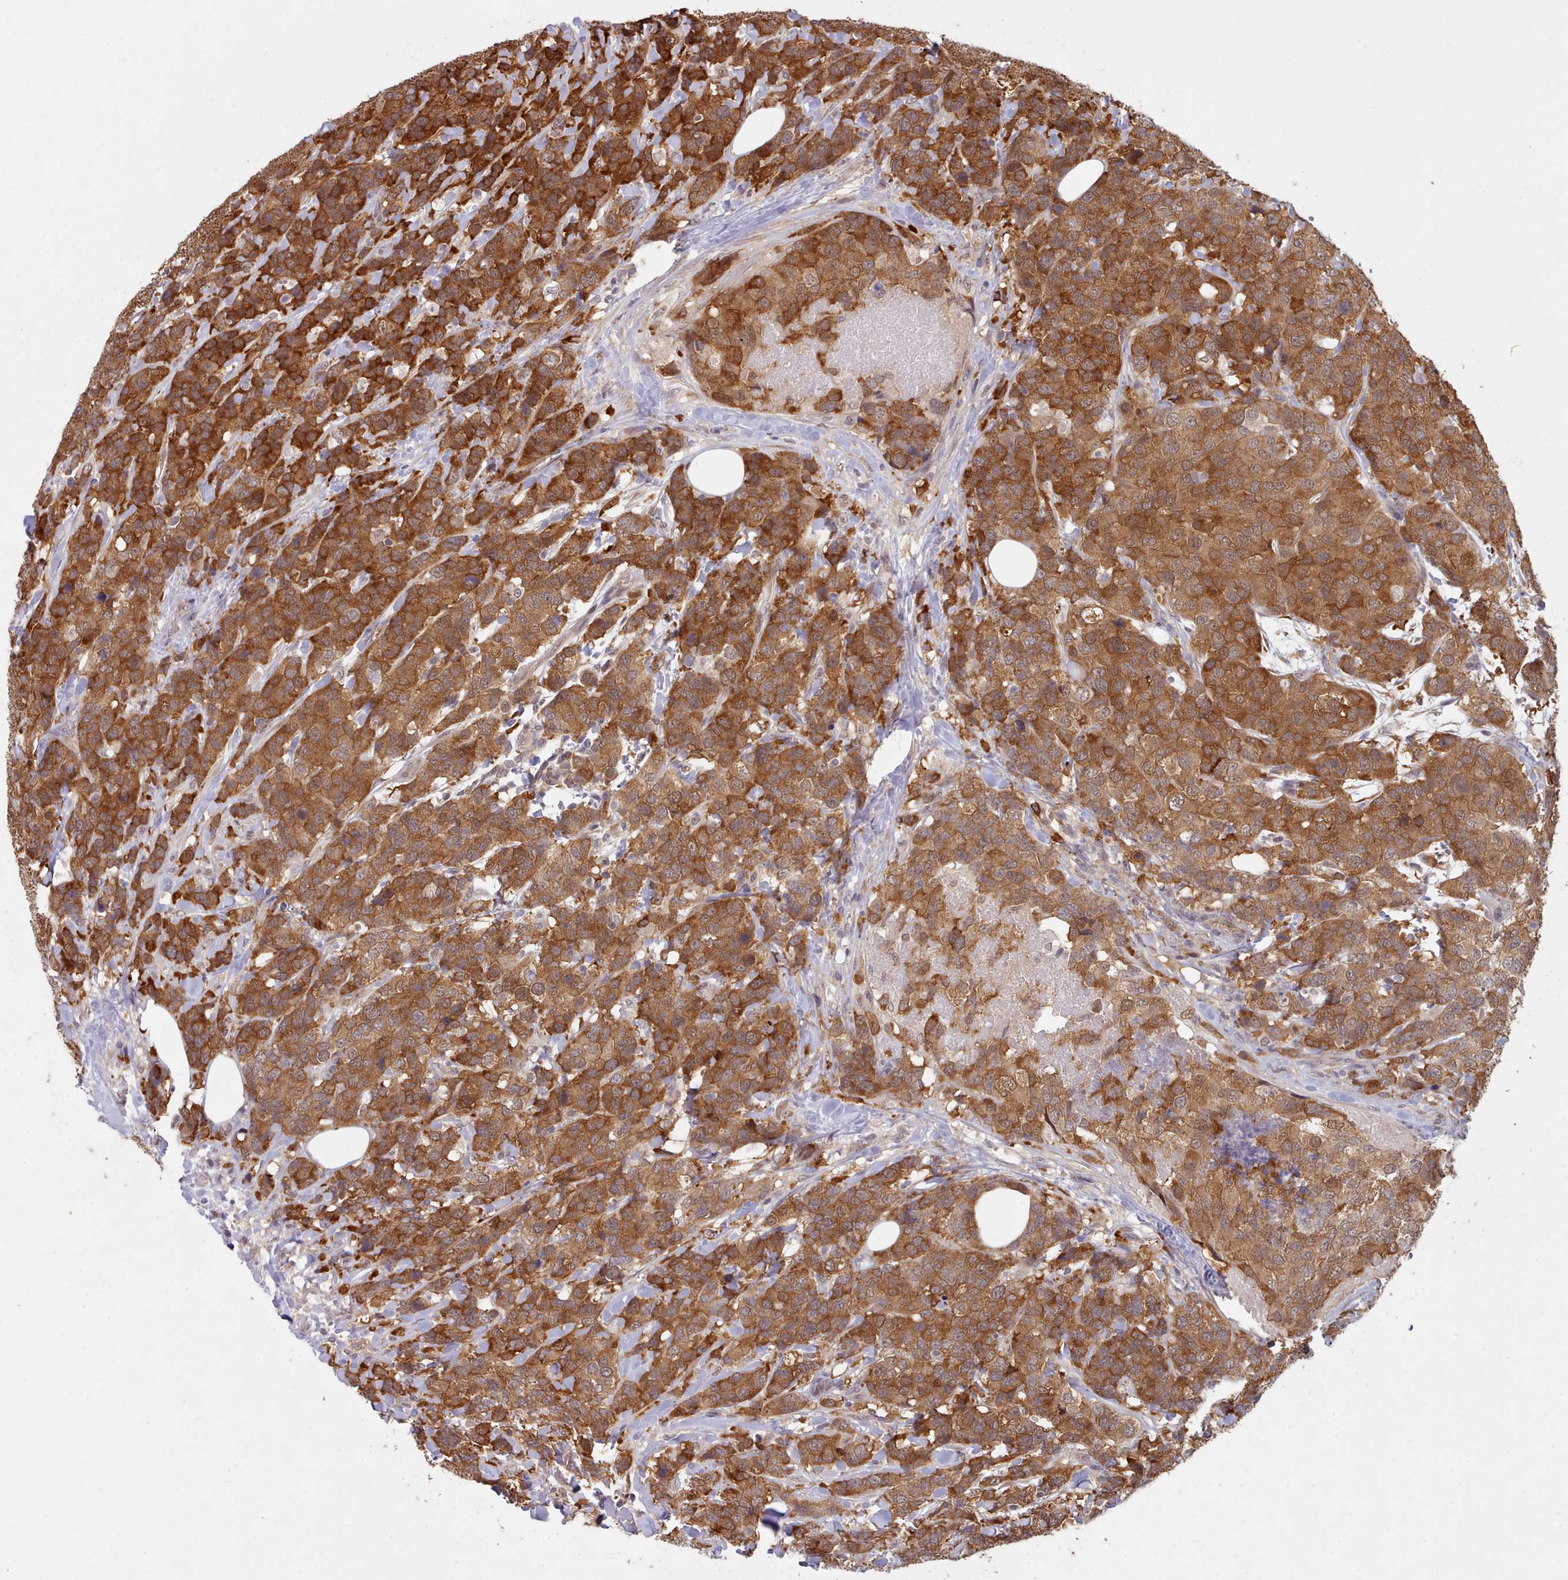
{"staining": {"intensity": "strong", "quantity": ">75%", "location": "cytoplasmic/membranous"}, "tissue": "breast cancer", "cell_type": "Tumor cells", "image_type": "cancer", "snomed": [{"axis": "morphology", "description": "Lobular carcinoma"}, {"axis": "topography", "description": "Breast"}], "caption": "IHC of breast cancer (lobular carcinoma) displays high levels of strong cytoplasmic/membranous expression in approximately >75% of tumor cells.", "gene": "CES3", "patient": {"sex": "female", "age": 59}}